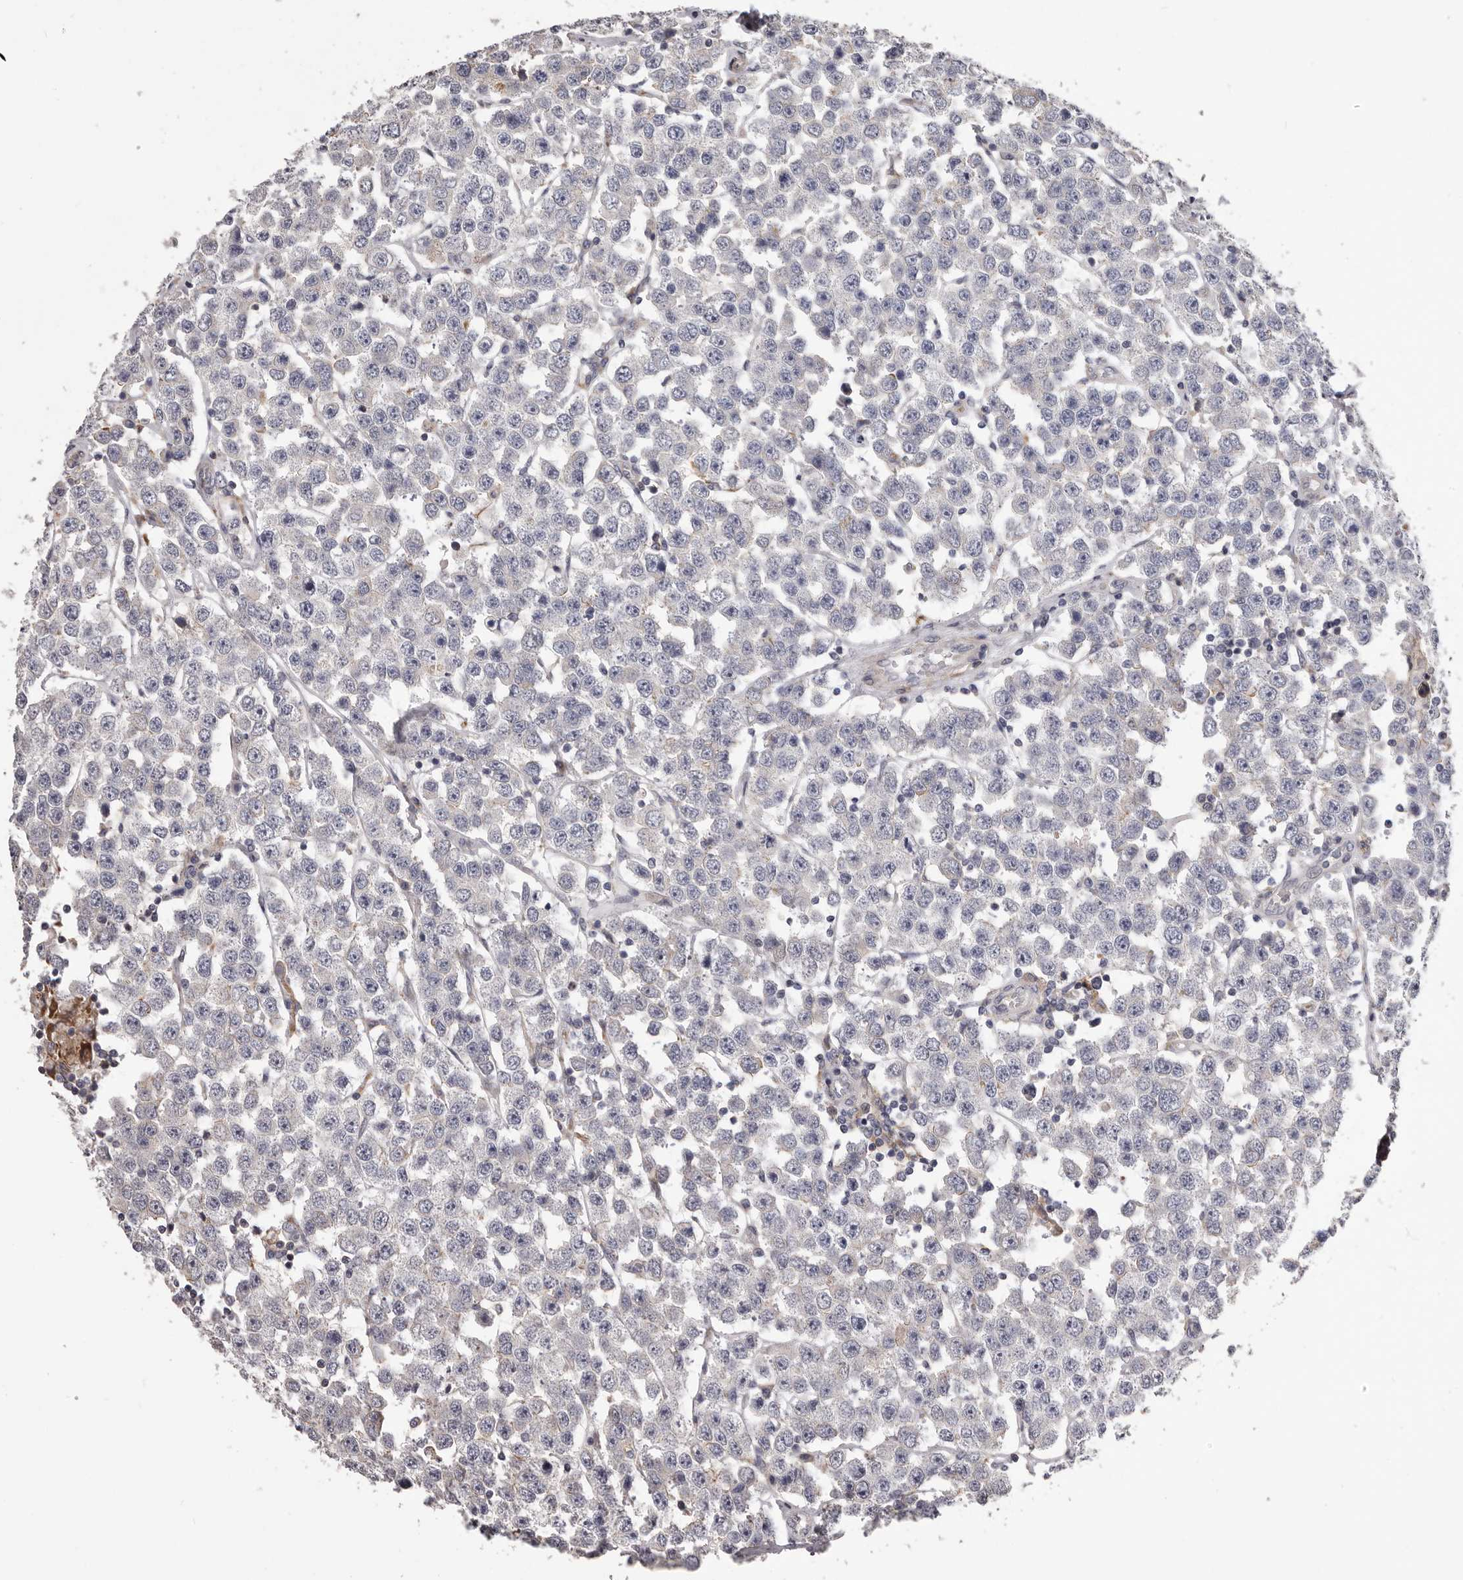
{"staining": {"intensity": "negative", "quantity": "none", "location": "none"}, "tissue": "testis cancer", "cell_type": "Tumor cells", "image_type": "cancer", "snomed": [{"axis": "morphology", "description": "Seminoma, NOS"}, {"axis": "topography", "description": "Testis"}], "caption": "The photomicrograph exhibits no staining of tumor cells in testis seminoma.", "gene": "ALPK1", "patient": {"sex": "male", "age": 28}}